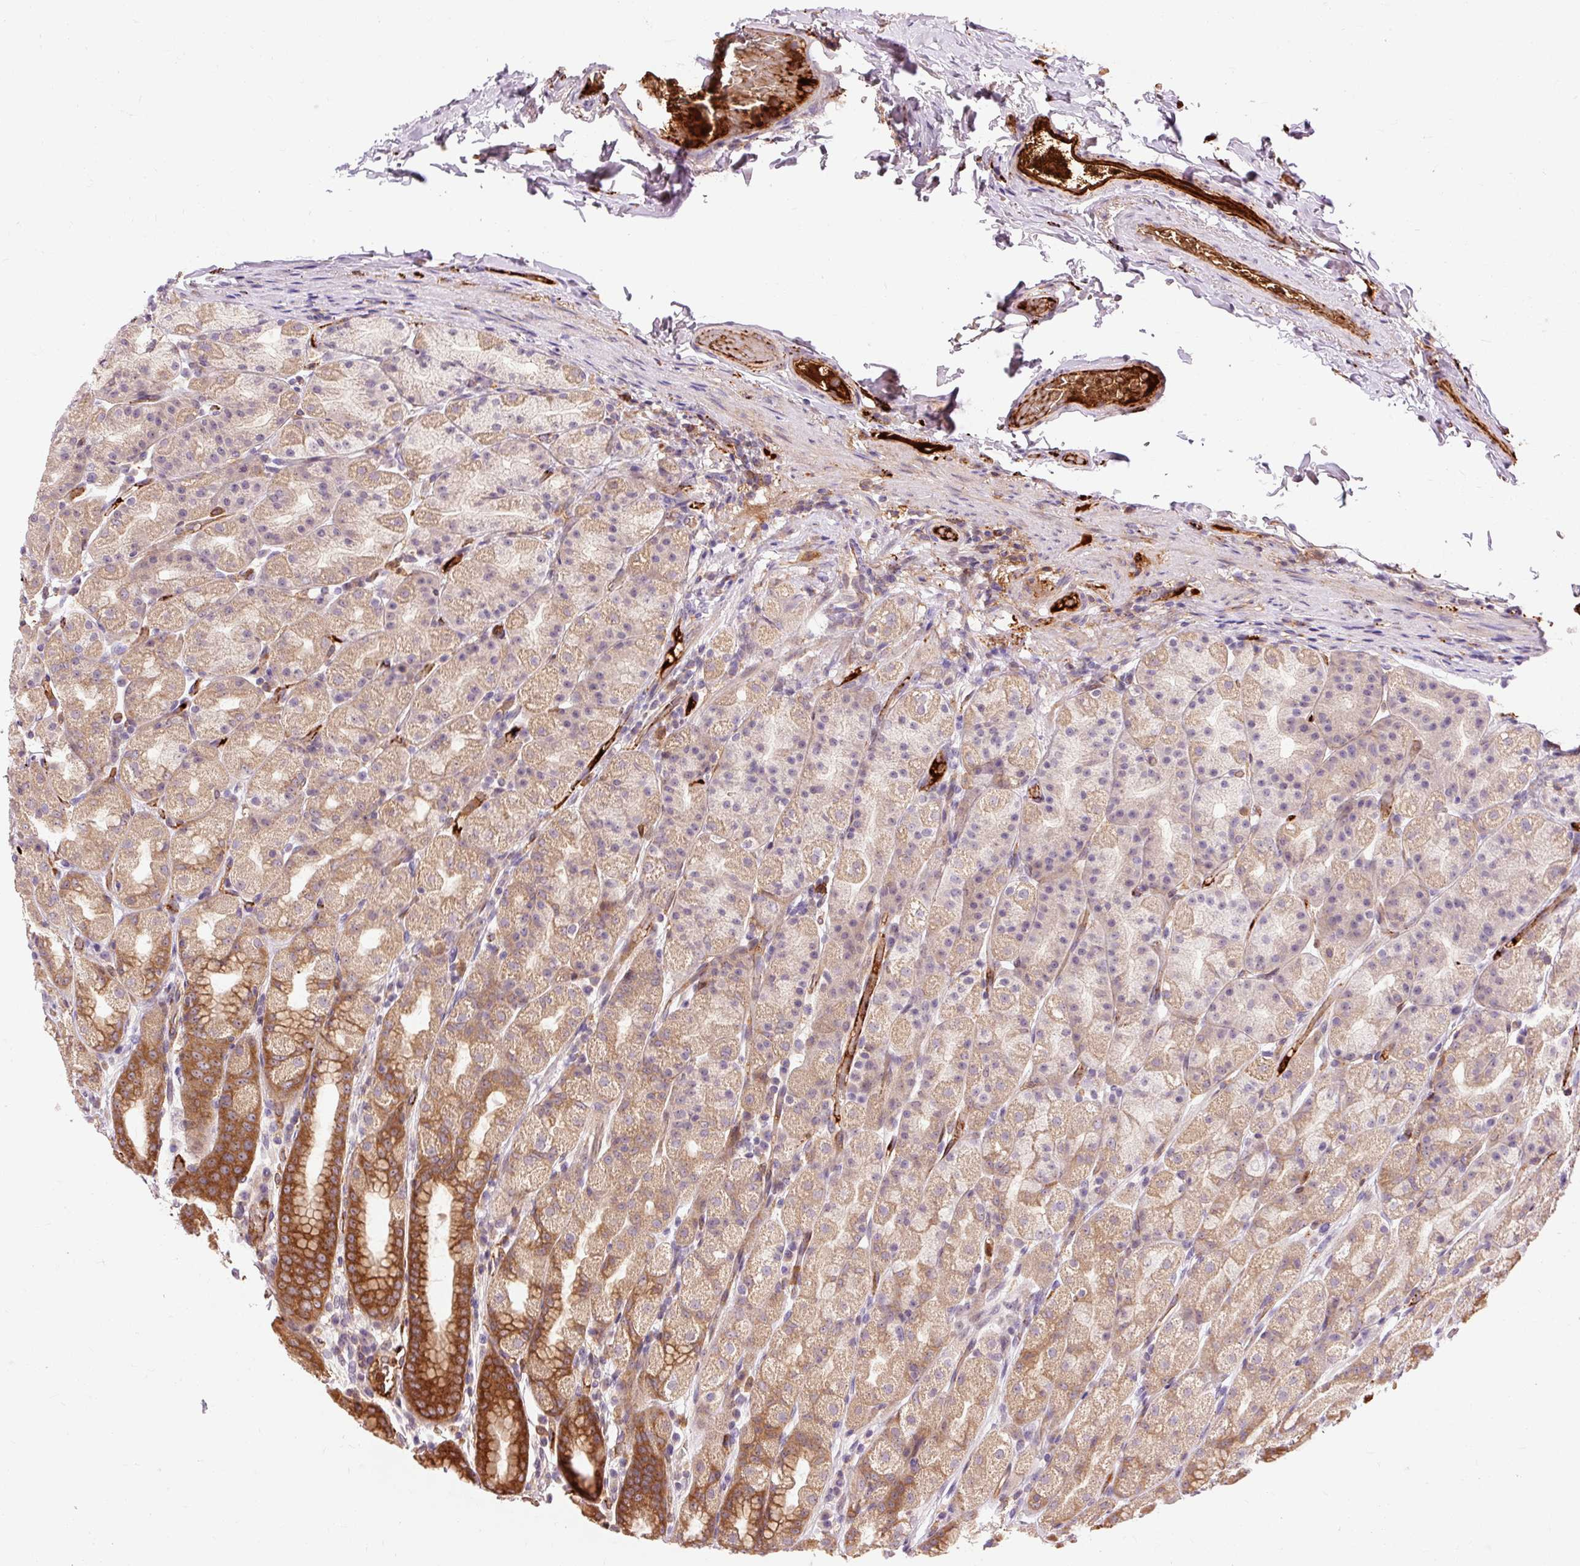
{"staining": {"intensity": "strong", "quantity": "25%-75%", "location": "cytoplasmic/membranous"}, "tissue": "stomach", "cell_type": "Glandular cells", "image_type": "normal", "snomed": [{"axis": "morphology", "description": "Normal tissue, NOS"}, {"axis": "topography", "description": "Stomach, upper"}, {"axis": "topography", "description": "Stomach"}], "caption": "An IHC photomicrograph of unremarkable tissue is shown. Protein staining in brown highlights strong cytoplasmic/membranous positivity in stomach within glandular cells.", "gene": "CEBPZ", "patient": {"sex": "male", "age": 68}}